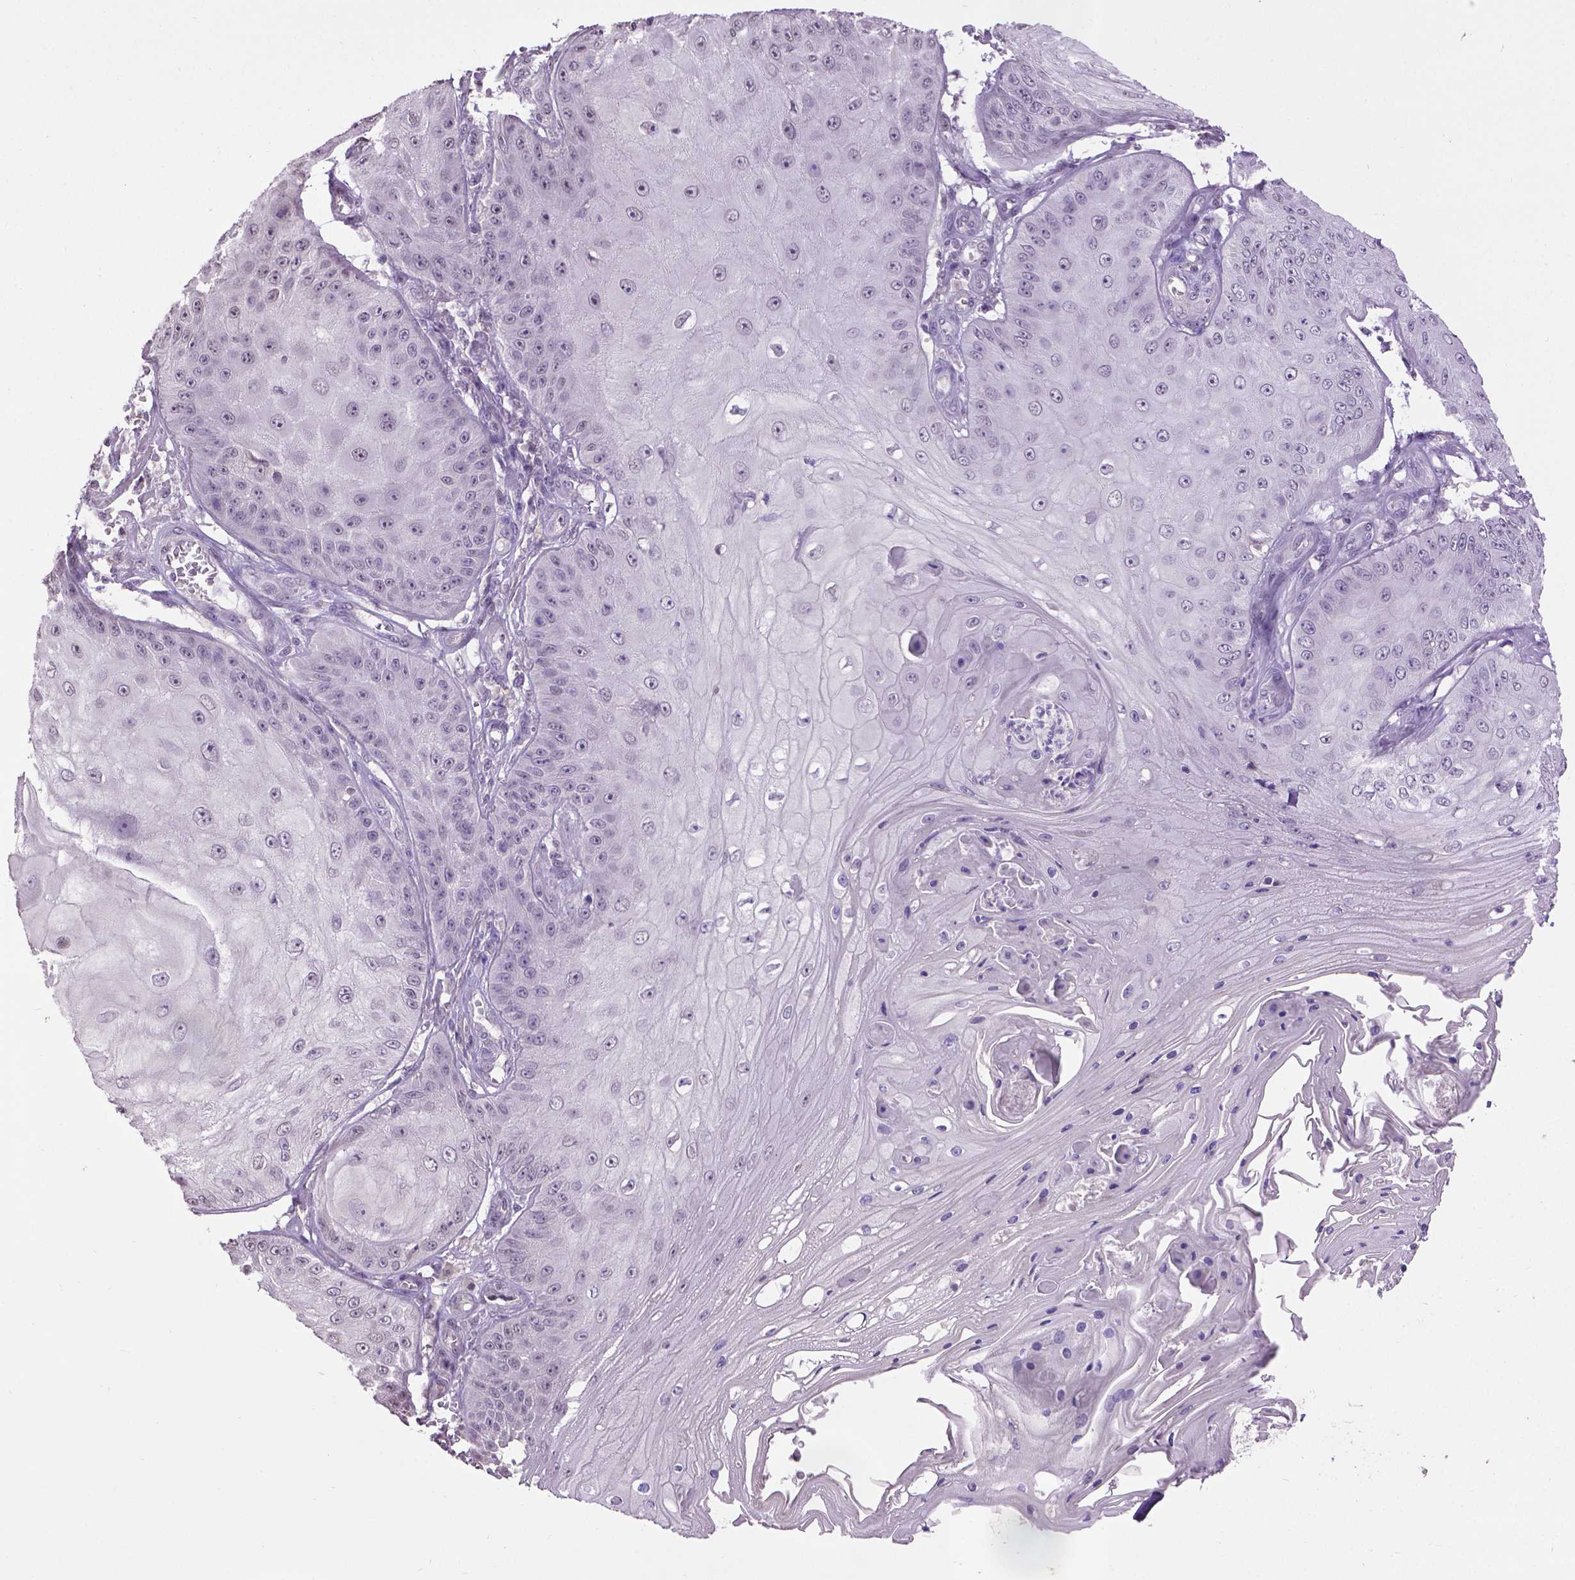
{"staining": {"intensity": "negative", "quantity": "none", "location": "none"}, "tissue": "skin cancer", "cell_type": "Tumor cells", "image_type": "cancer", "snomed": [{"axis": "morphology", "description": "Squamous cell carcinoma, NOS"}, {"axis": "topography", "description": "Skin"}], "caption": "Tumor cells are negative for protein expression in human skin cancer (squamous cell carcinoma). (Immunohistochemistry, brightfield microscopy, high magnification).", "gene": "CPM", "patient": {"sex": "male", "age": 70}}